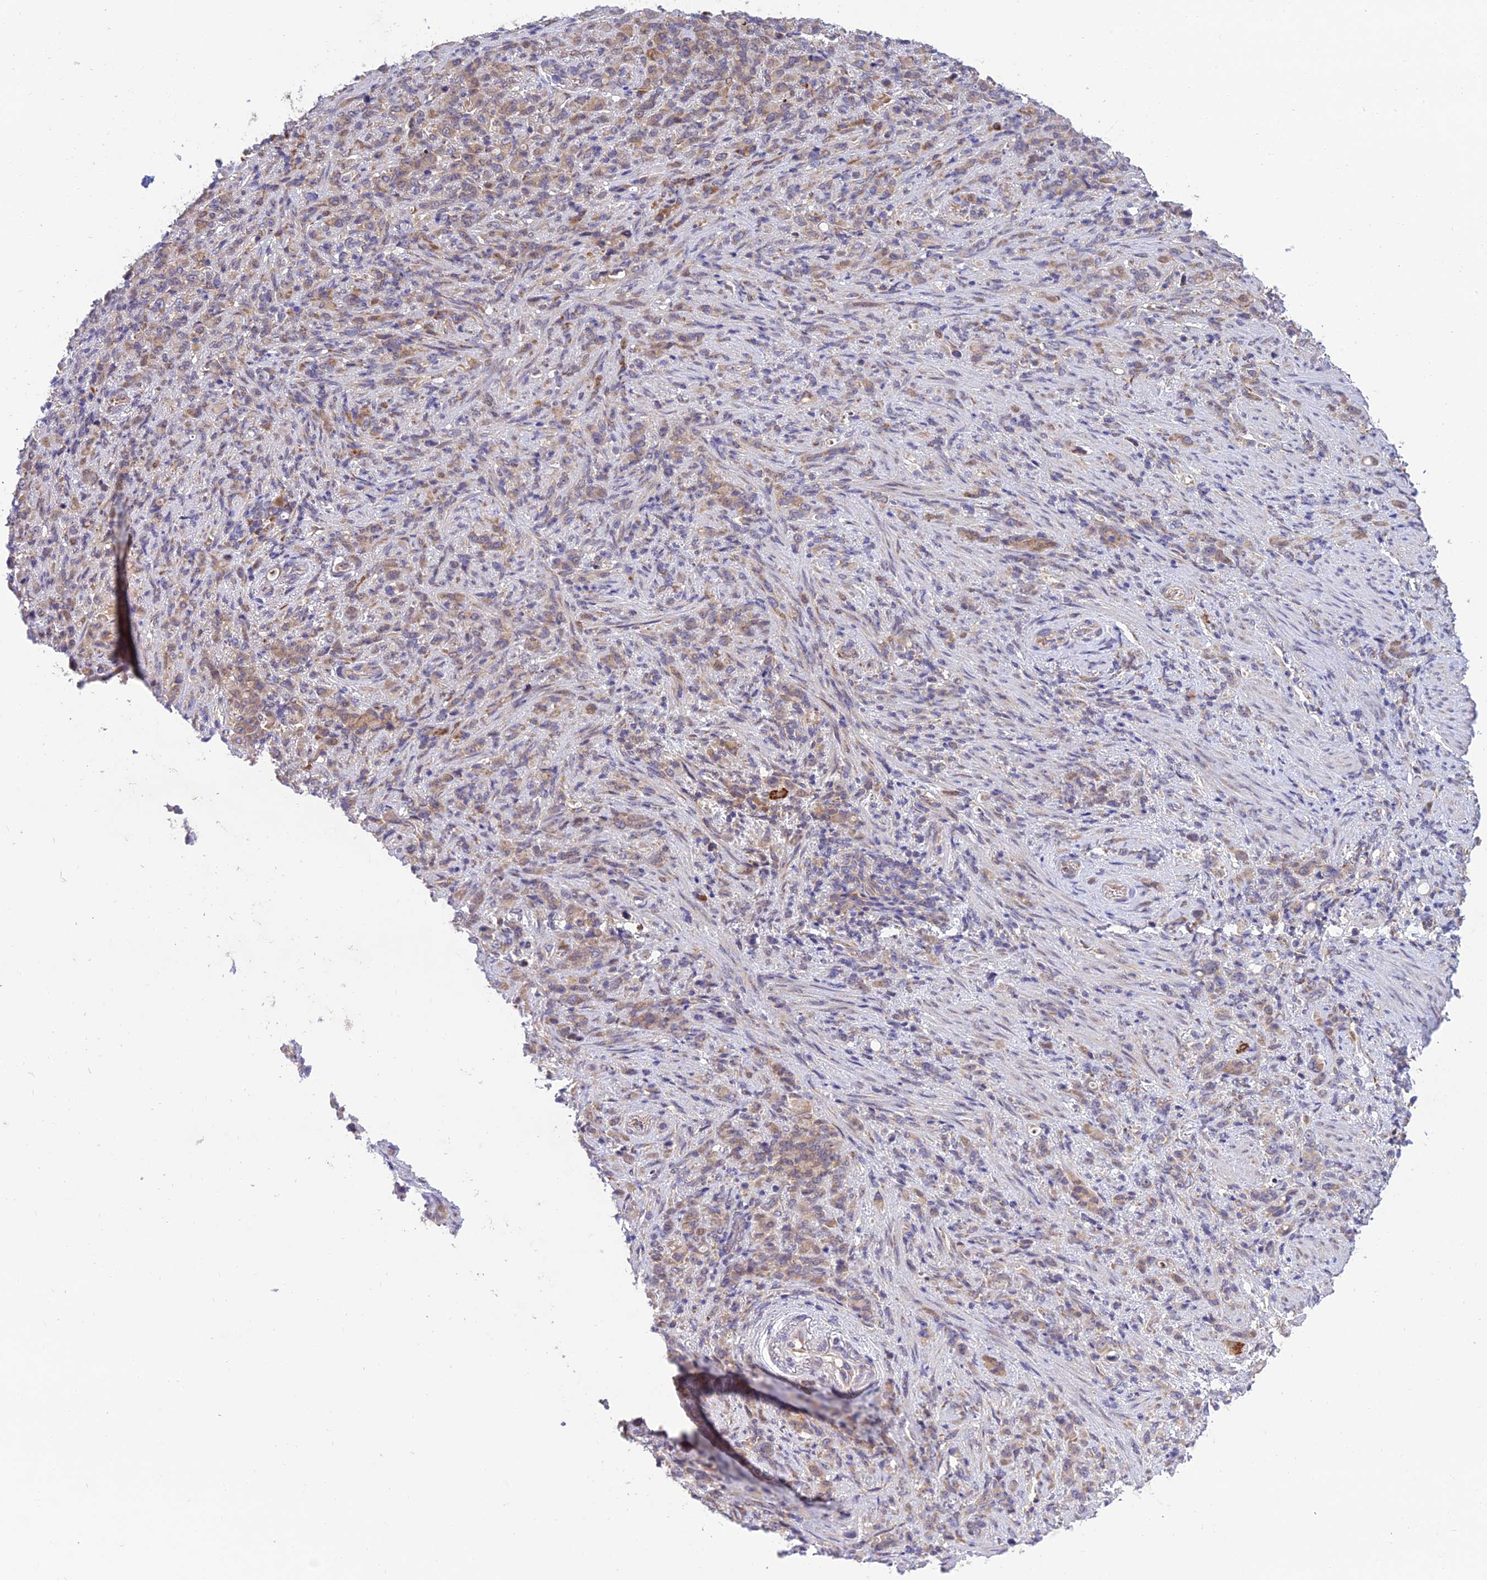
{"staining": {"intensity": "weak", "quantity": "25%-75%", "location": "cytoplasmic/membranous"}, "tissue": "stomach cancer", "cell_type": "Tumor cells", "image_type": "cancer", "snomed": [{"axis": "morphology", "description": "Adenocarcinoma, NOS"}, {"axis": "topography", "description": "Stomach"}], "caption": "Protein analysis of stomach adenocarcinoma tissue displays weak cytoplasmic/membranous positivity in approximately 25%-75% of tumor cells.", "gene": "CLCN7", "patient": {"sex": "female", "age": 79}}